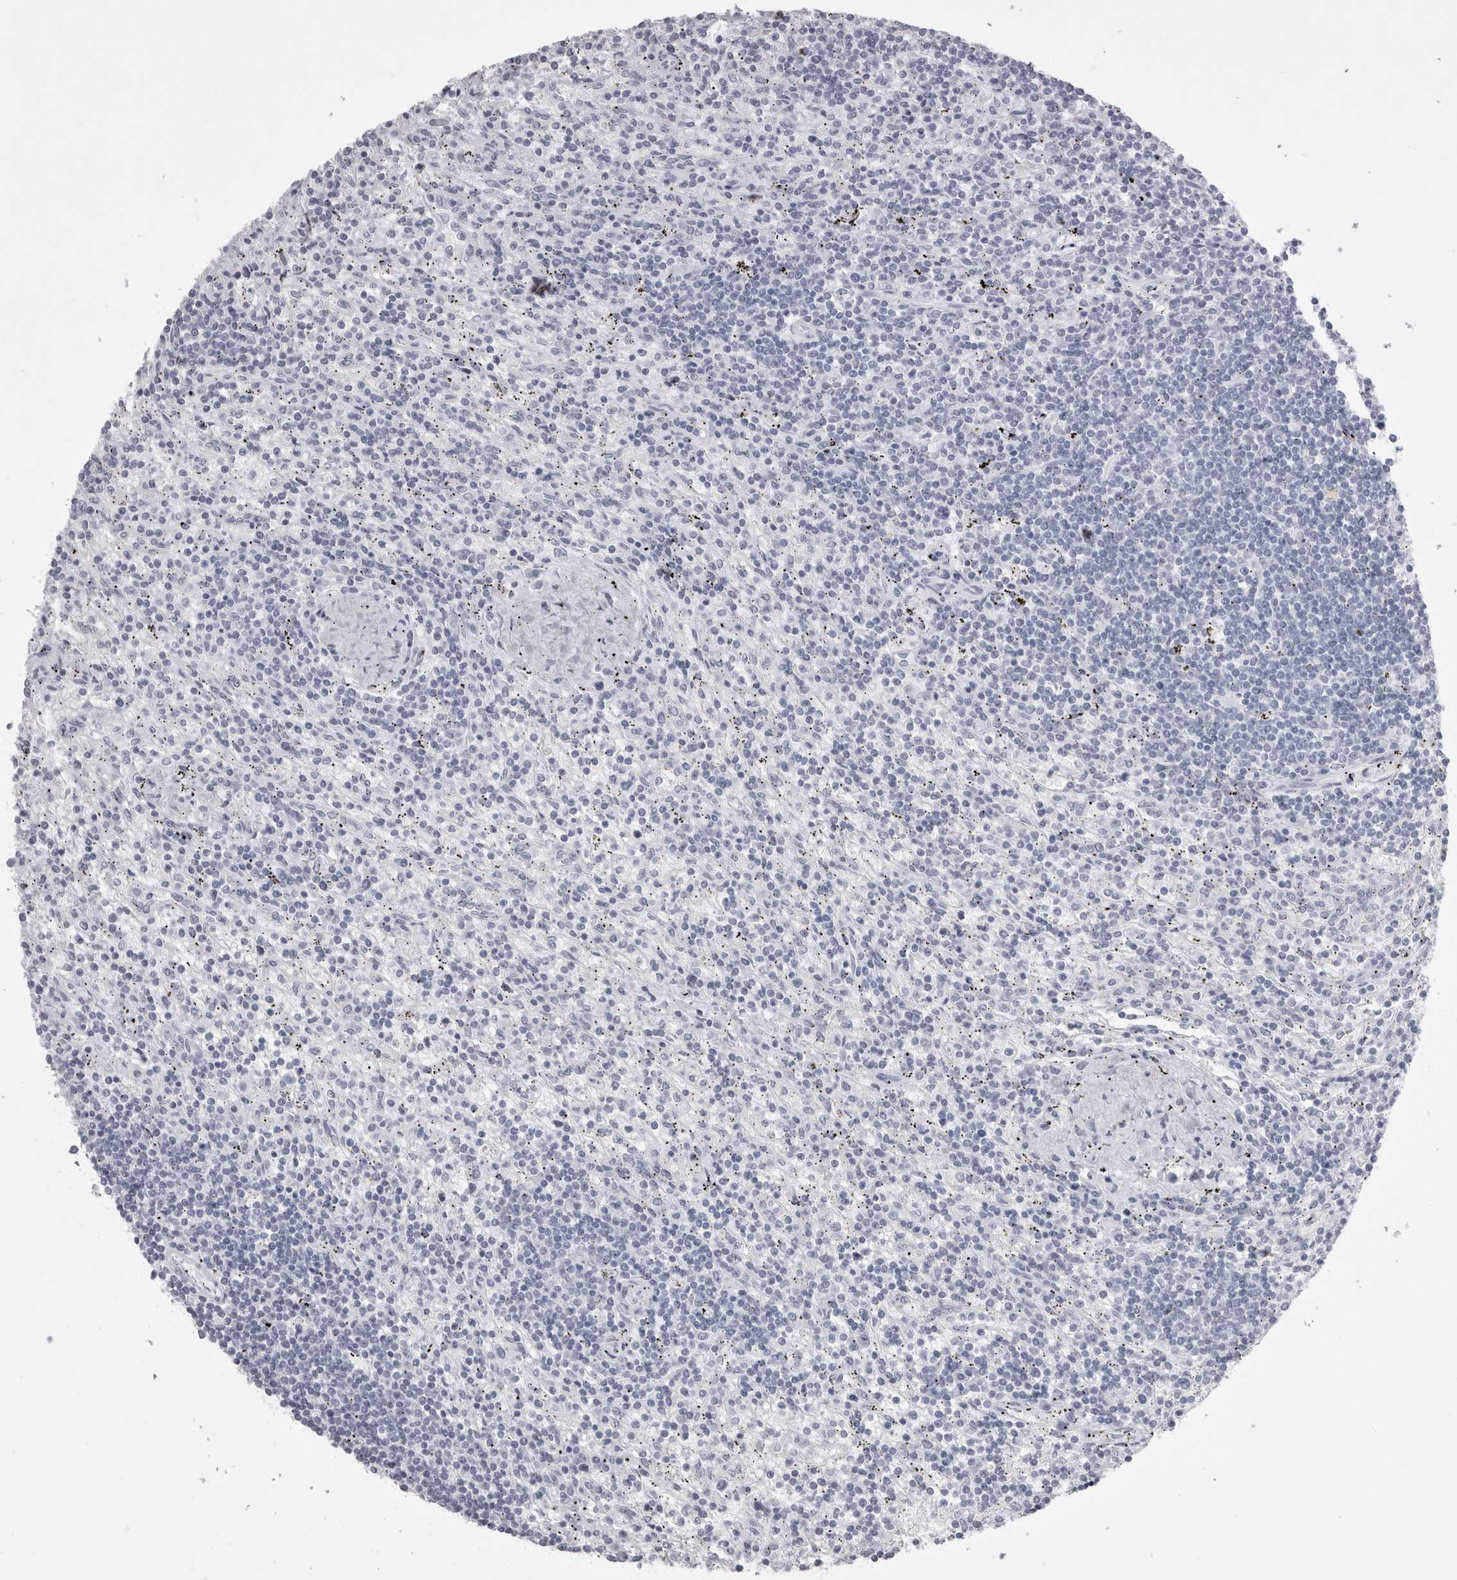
{"staining": {"intensity": "negative", "quantity": "none", "location": "none"}, "tissue": "lymphoma", "cell_type": "Tumor cells", "image_type": "cancer", "snomed": [{"axis": "morphology", "description": "Malignant lymphoma, non-Hodgkin's type, Low grade"}, {"axis": "topography", "description": "Spleen"}], "caption": "A histopathology image of human malignant lymphoma, non-Hodgkin's type (low-grade) is negative for staining in tumor cells.", "gene": "SKAP1", "patient": {"sex": "male", "age": 76}}